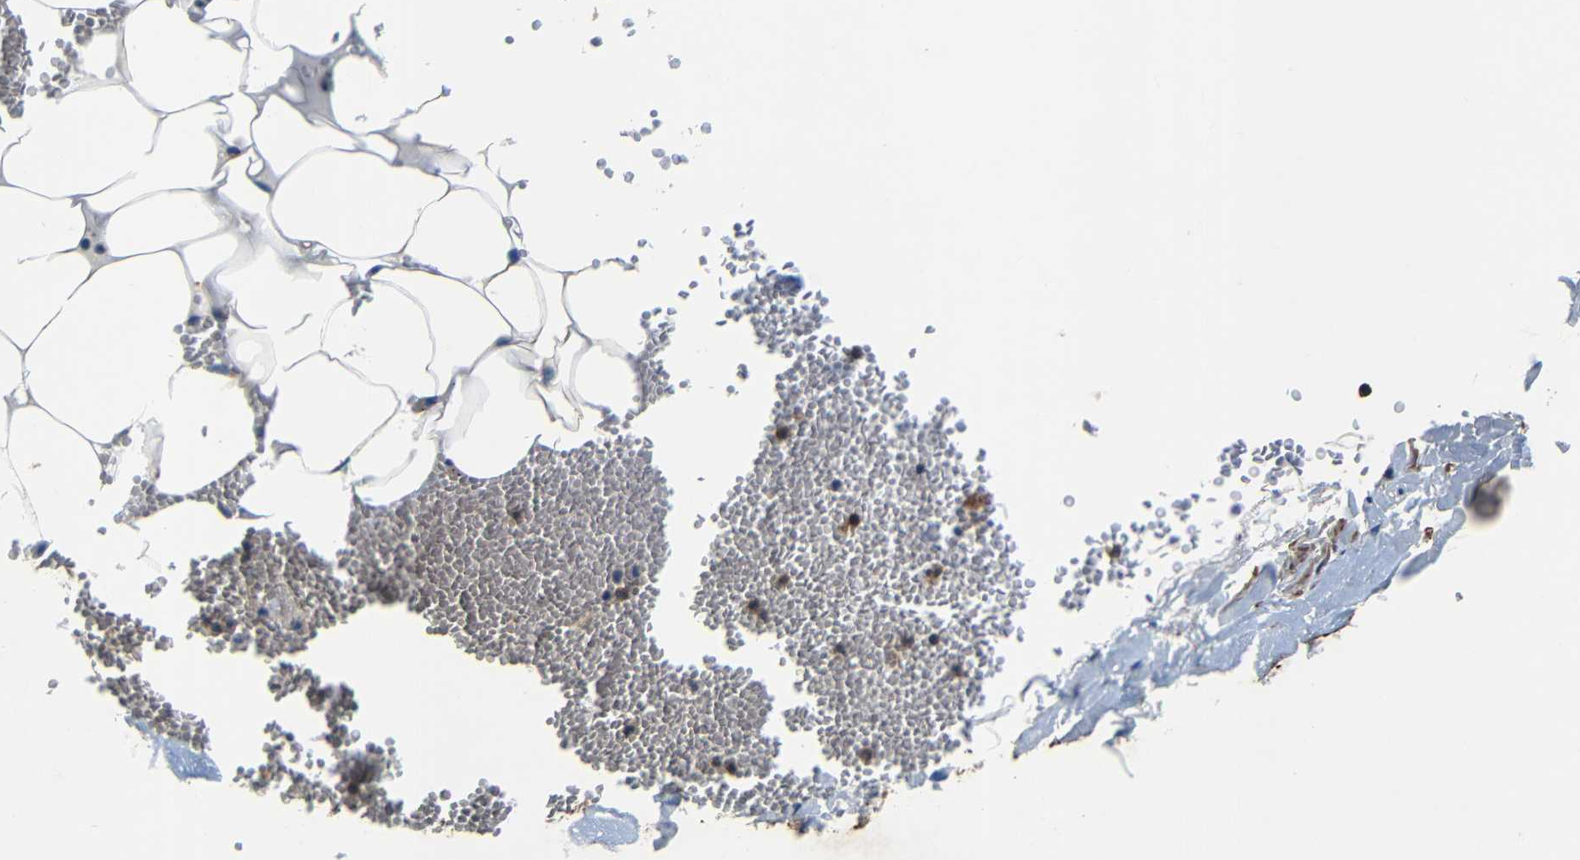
{"staining": {"intensity": "weak", "quantity": ">75%", "location": "cytoplasmic/membranous"}, "tissue": "adipose tissue", "cell_type": "Adipocytes", "image_type": "normal", "snomed": [{"axis": "morphology", "description": "Normal tissue, NOS"}, {"axis": "topography", "description": "Adipose tissue"}, {"axis": "topography", "description": "Peripheral nerve tissue"}], "caption": "Benign adipose tissue was stained to show a protein in brown. There is low levels of weak cytoplasmic/membranous positivity in about >75% of adipocytes. (brown staining indicates protein expression, while blue staining denotes nuclei).", "gene": "CNR2", "patient": {"sex": "male", "age": 52}}